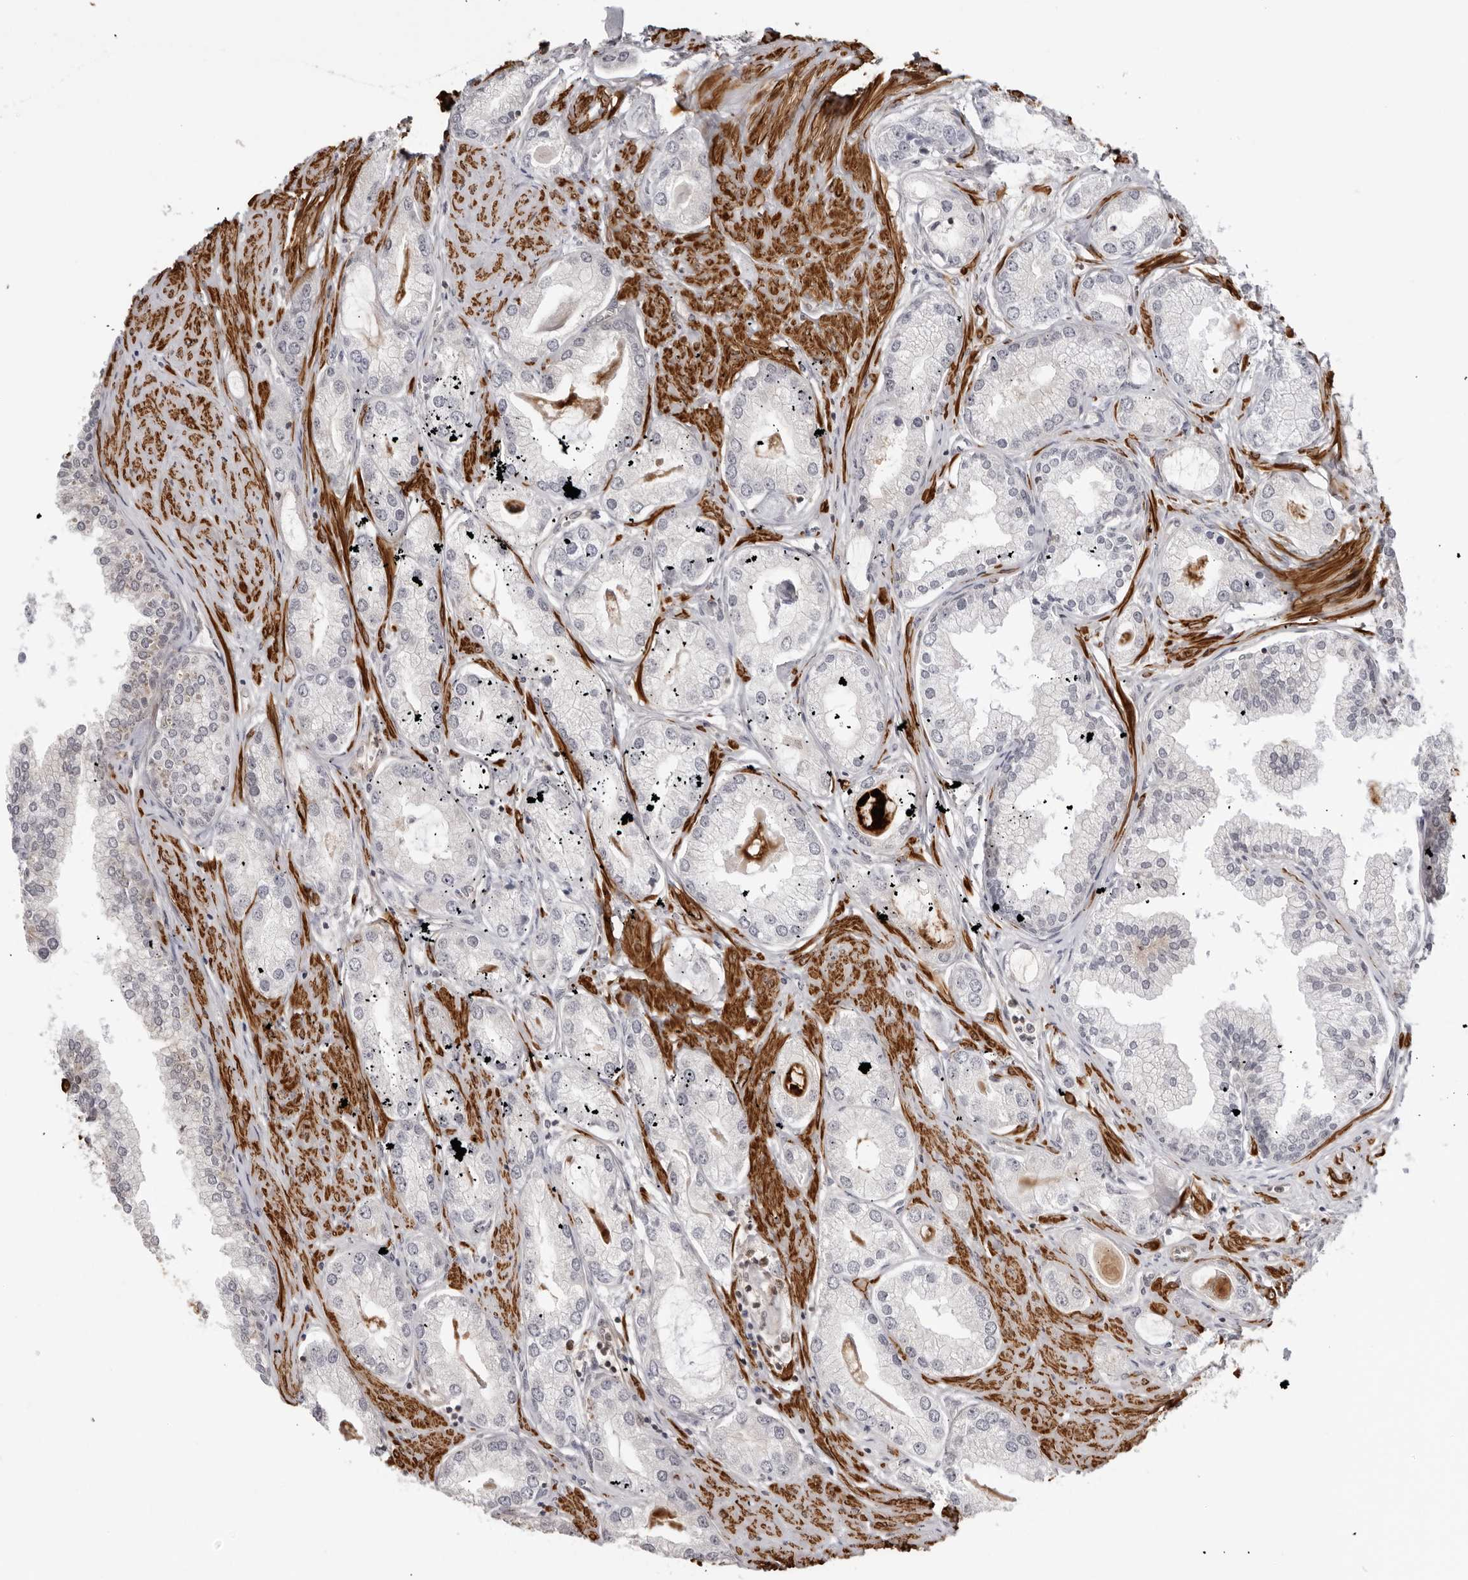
{"staining": {"intensity": "negative", "quantity": "none", "location": "none"}, "tissue": "prostate cancer", "cell_type": "Tumor cells", "image_type": "cancer", "snomed": [{"axis": "morphology", "description": "Adenocarcinoma, Low grade"}, {"axis": "topography", "description": "Prostate"}], "caption": "Tumor cells are negative for brown protein staining in adenocarcinoma (low-grade) (prostate).", "gene": "UNK", "patient": {"sex": "male", "age": 62}}